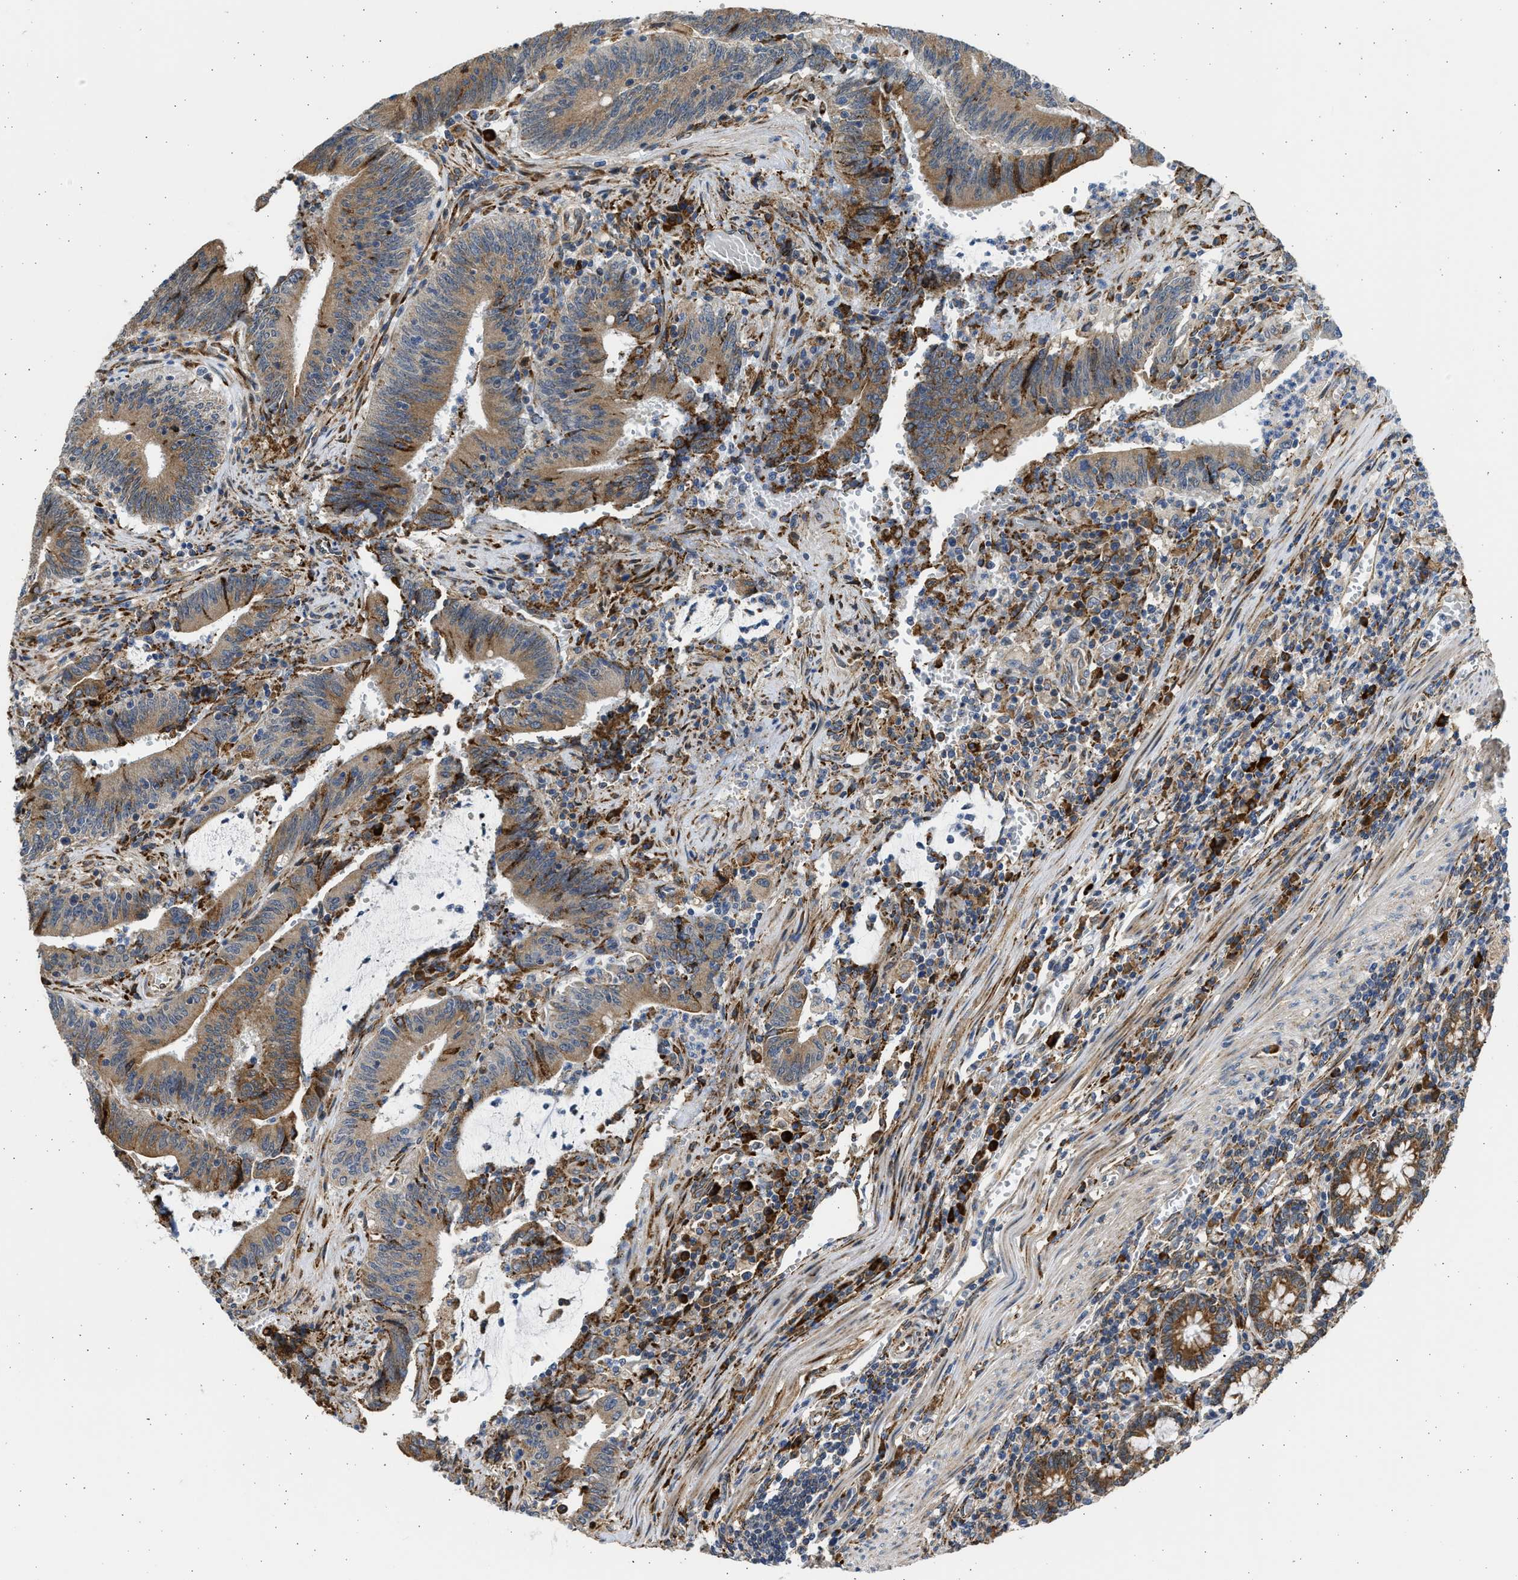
{"staining": {"intensity": "moderate", "quantity": ">75%", "location": "cytoplasmic/membranous"}, "tissue": "colorectal cancer", "cell_type": "Tumor cells", "image_type": "cancer", "snomed": [{"axis": "morphology", "description": "Normal tissue, NOS"}, {"axis": "morphology", "description": "Adenocarcinoma, NOS"}, {"axis": "topography", "description": "Rectum"}], "caption": "A photomicrograph of human colorectal cancer (adenocarcinoma) stained for a protein reveals moderate cytoplasmic/membranous brown staining in tumor cells. The protein is stained brown, and the nuclei are stained in blue (DAB IHC with brightfield microscopy, high magnification).", "gene": "PLD2", "patient": {"sex": "female", "age": 66}}